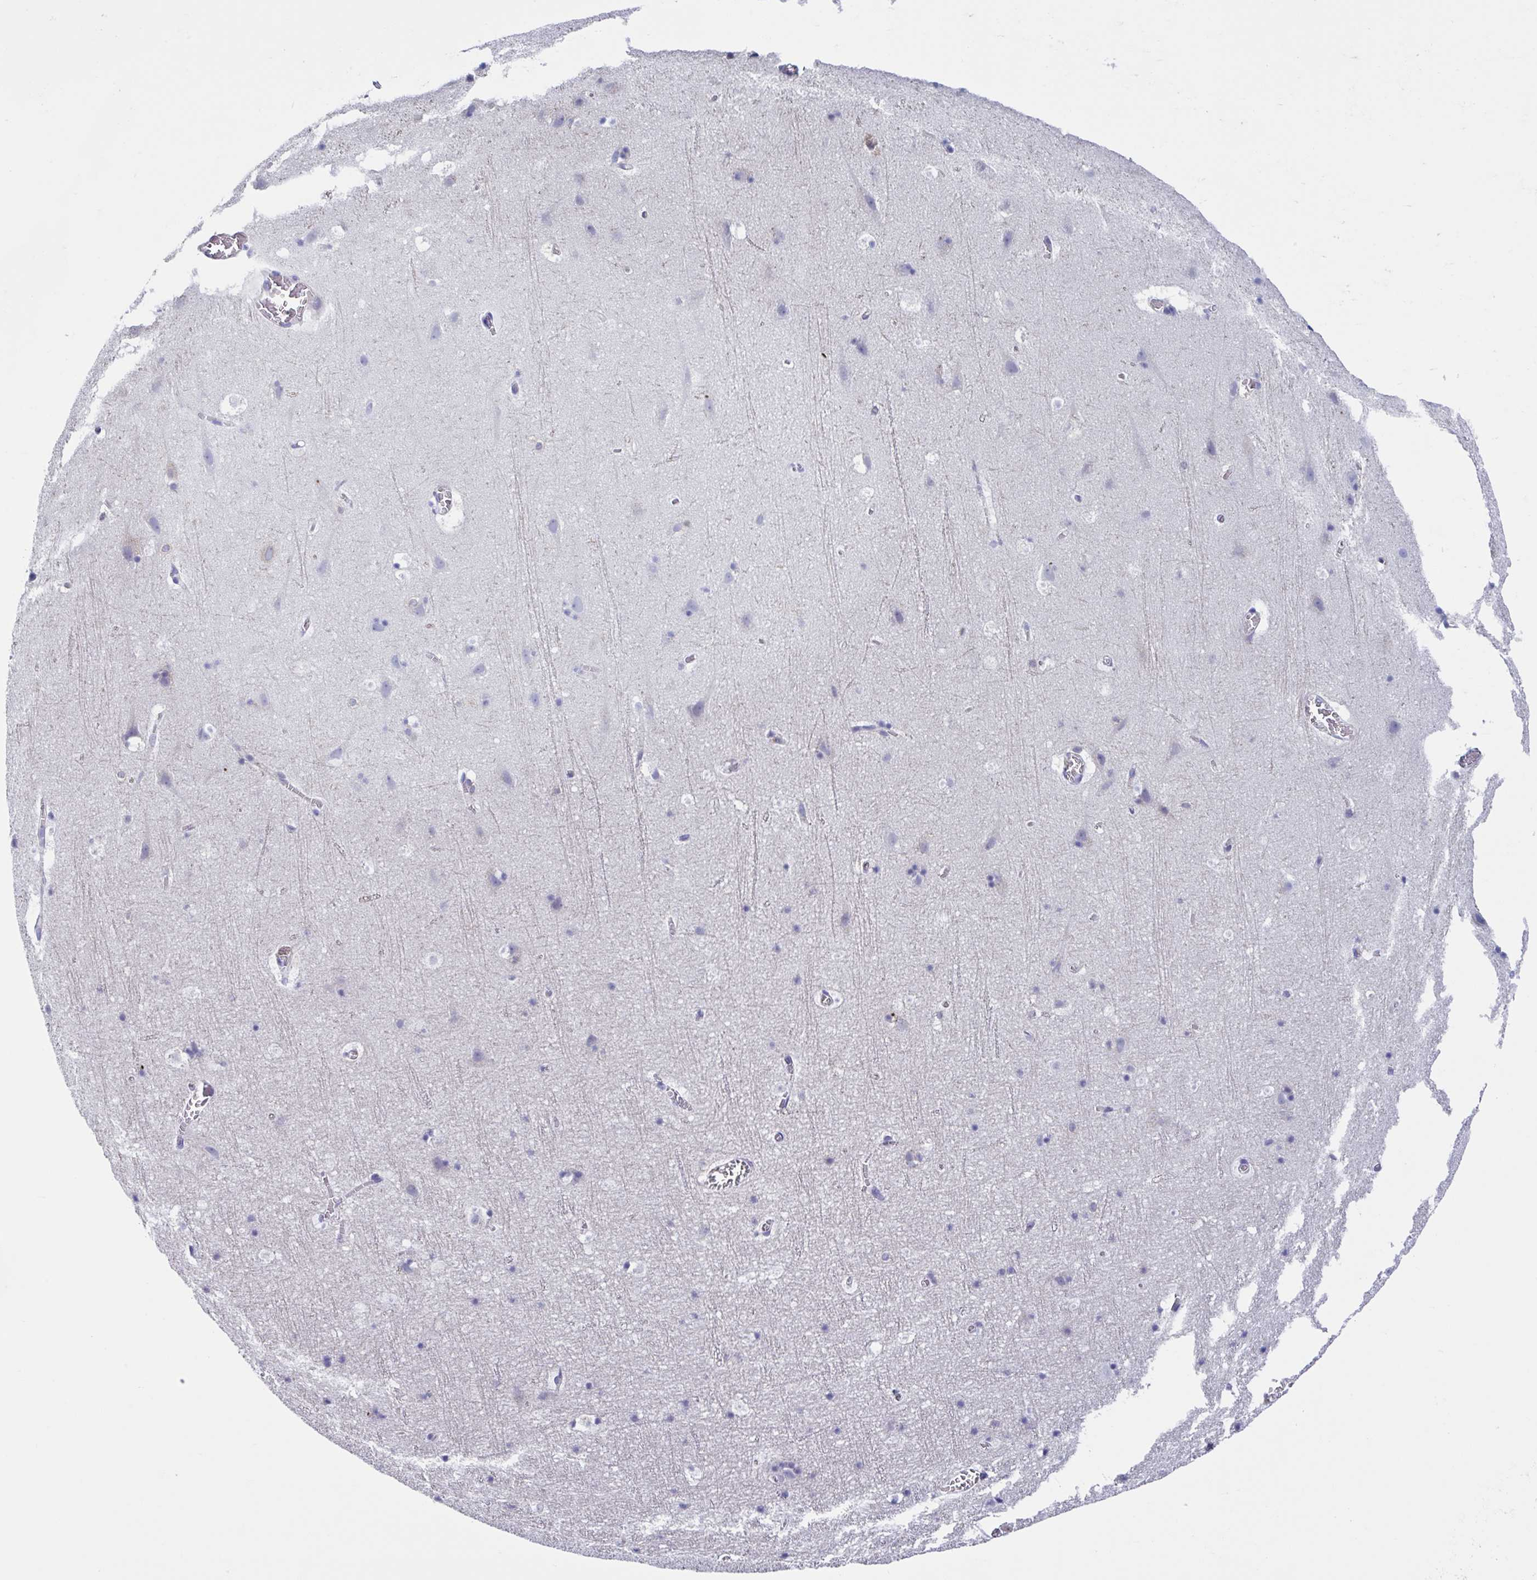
{"staining": {"intensity": "negative", "quantity": "none", "location": "none"}, "tissue": "cerebral cortex", "cell_type": "Endothelial cells", "image_type": "normal", "snomed": [{"axis": "morphology", "description": "Normal tissue, NOS"}, {"axis": "topography", "description": "Cerebral cortex"}], "caption": "IHC photomicrograph of normal cerebral cortex: human cerebral cortex stained with DAB (3,3'-diaminobenzidine) reveals no significant protein positivity in endothelial cells.", "gene": "LPIN3", "patient": {"sex": "female", "age": 42}}